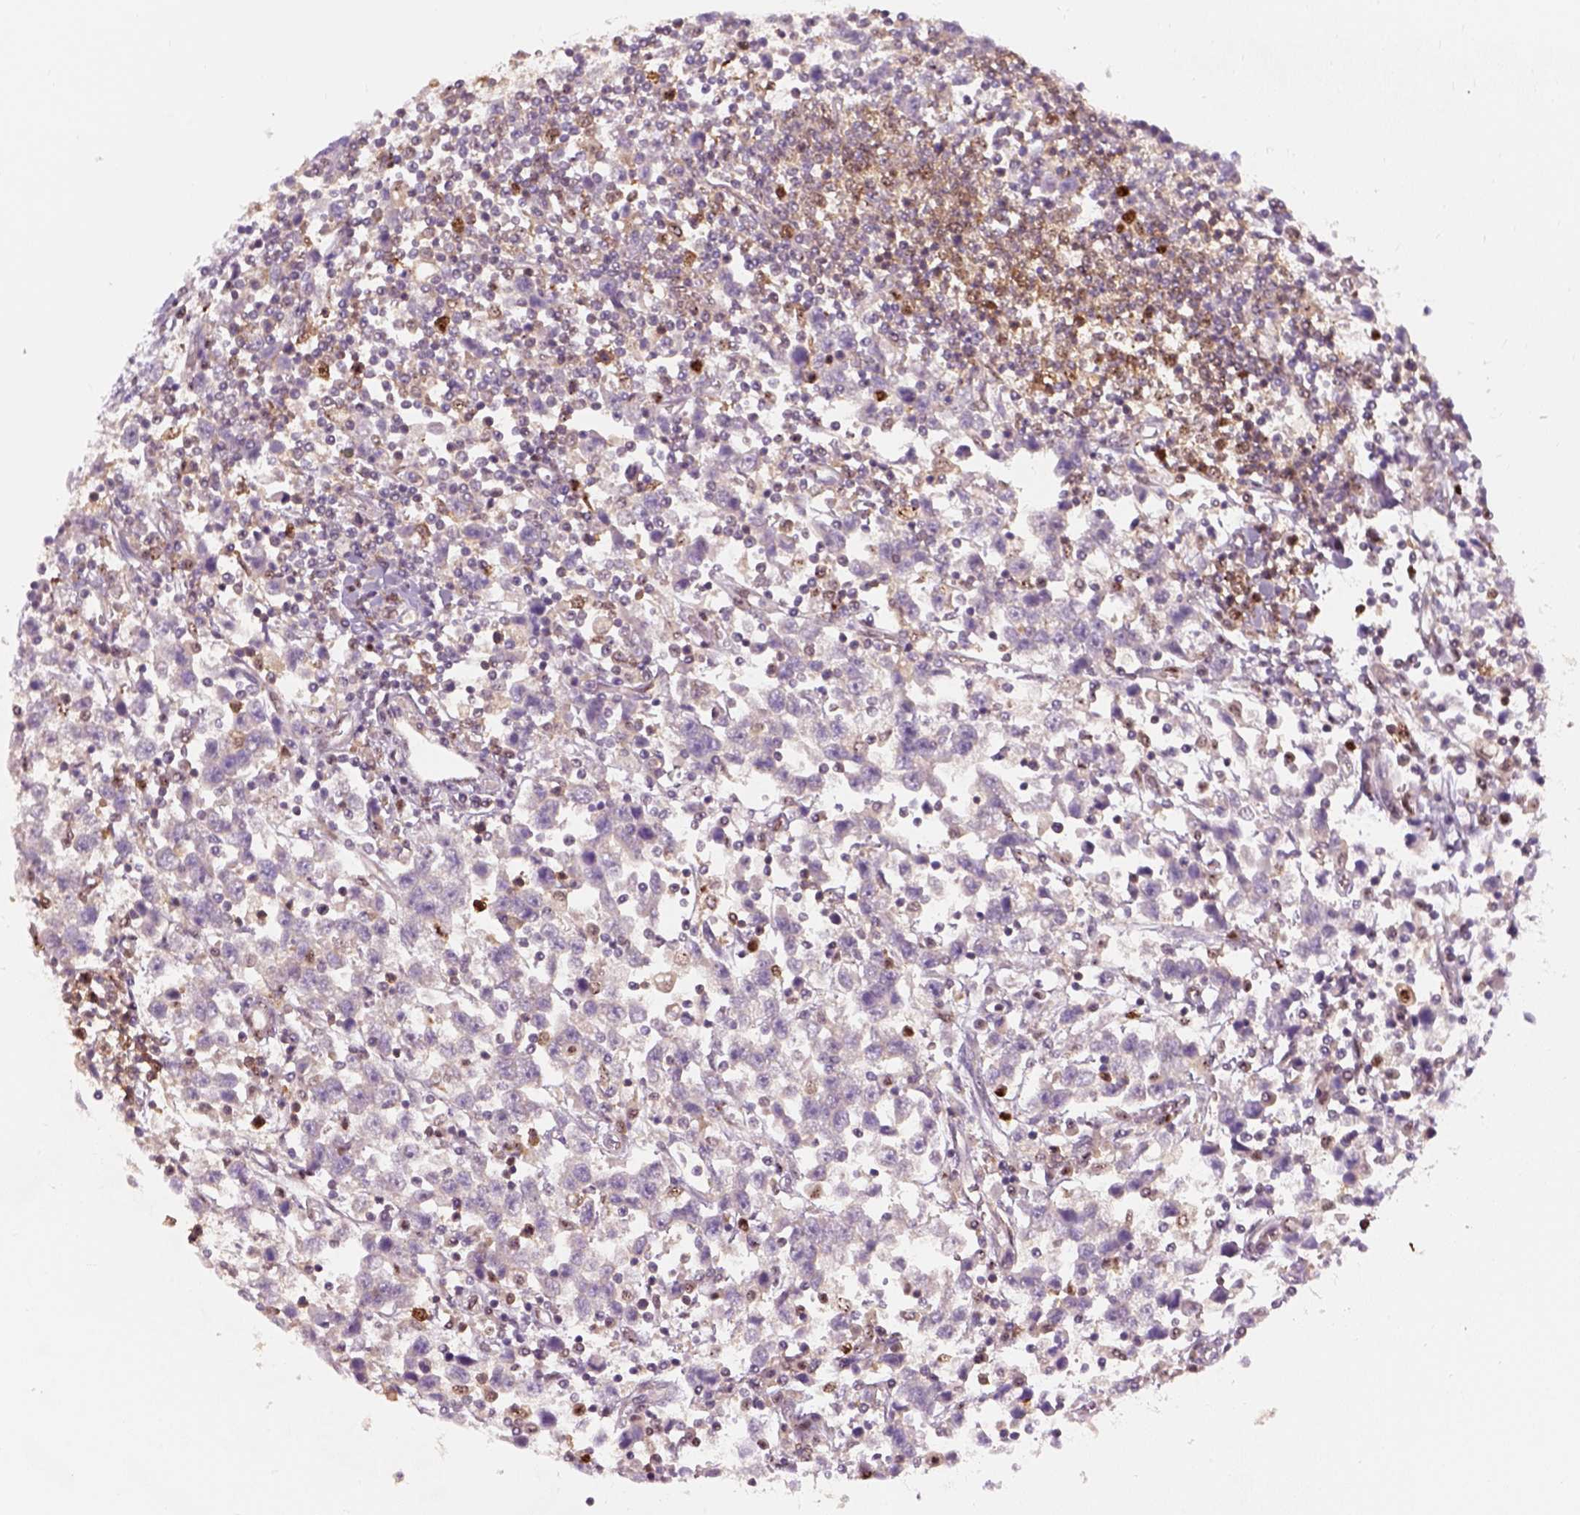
{"staining": {"intensity": "negative", "quantity": "none", "location": "none"}, "tissue": "testis cancer", "cell_type": "Tumor cells", "image_type": "cancer", "snomed": [{"axis": "morphology", "description": "Seminoma, NOS"}, {"axis": "topography", "description": "Testis"}], "caption": "Immunohistochemical staining of human seminoma (testis) shows no significant expression in tumor cells.", "gene": "SQSTM1", "patient": {"sex": "male", "age": 34}}